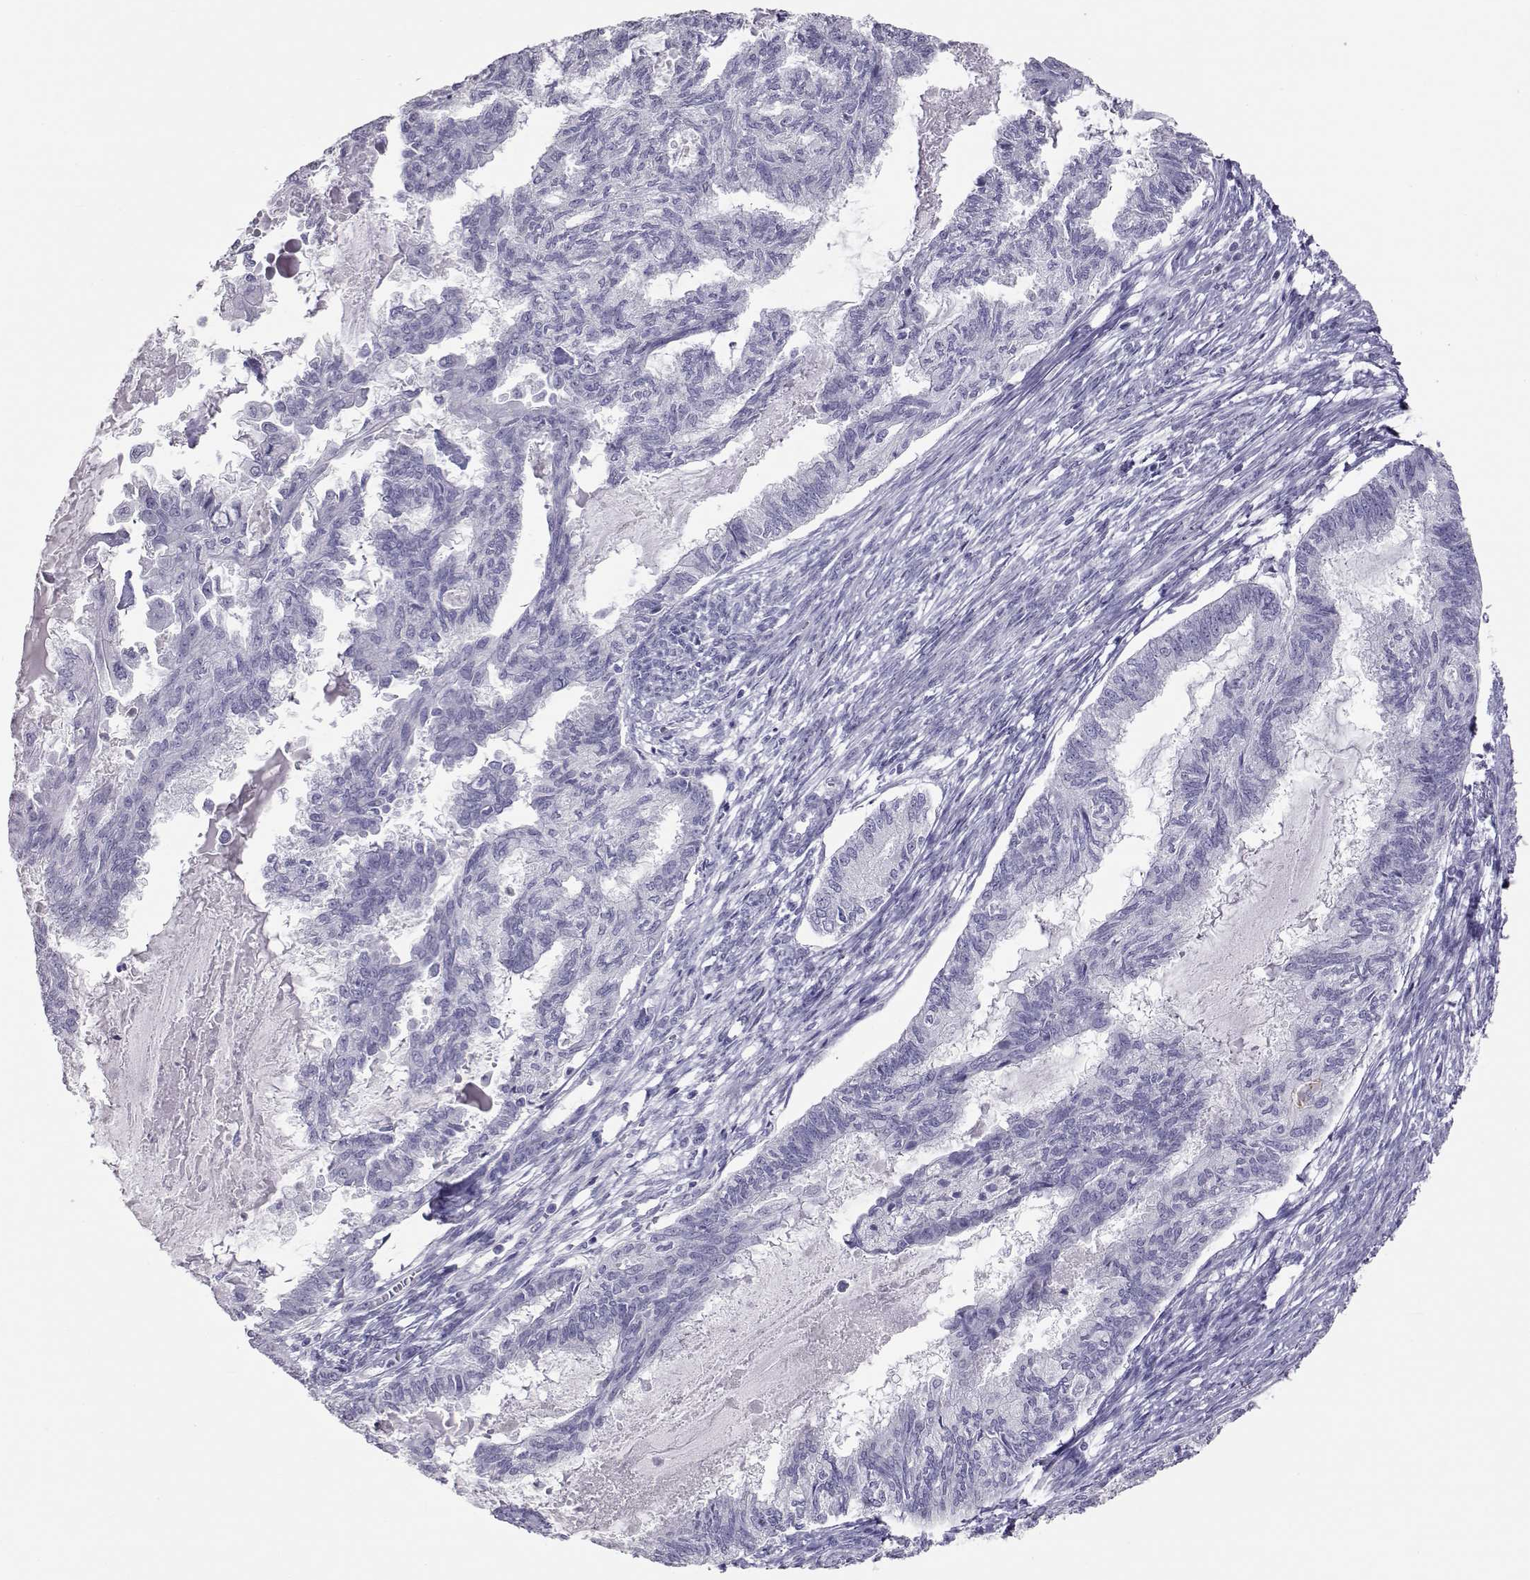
{"staining": {"intensity": "negative", "quantity": "none", "location": "none"}, "tissue": "endometrial cancer", "cell_type": "Tumor cells", "image_type": "cancer", "snomed": [{"axis": "morphology", "description": "Adenocarcinoma, NOS"}, {"axis": "topography", "description": "Endometrium"}], "caption": "High power microscopy image of an immunohistochemistry (IHC) image of endometrial cancer (adenocarcinoma), revealing no significant positivity in tumor cells.", "gene": "PMCH", "patient": {"sex": "female", "age": 86}}